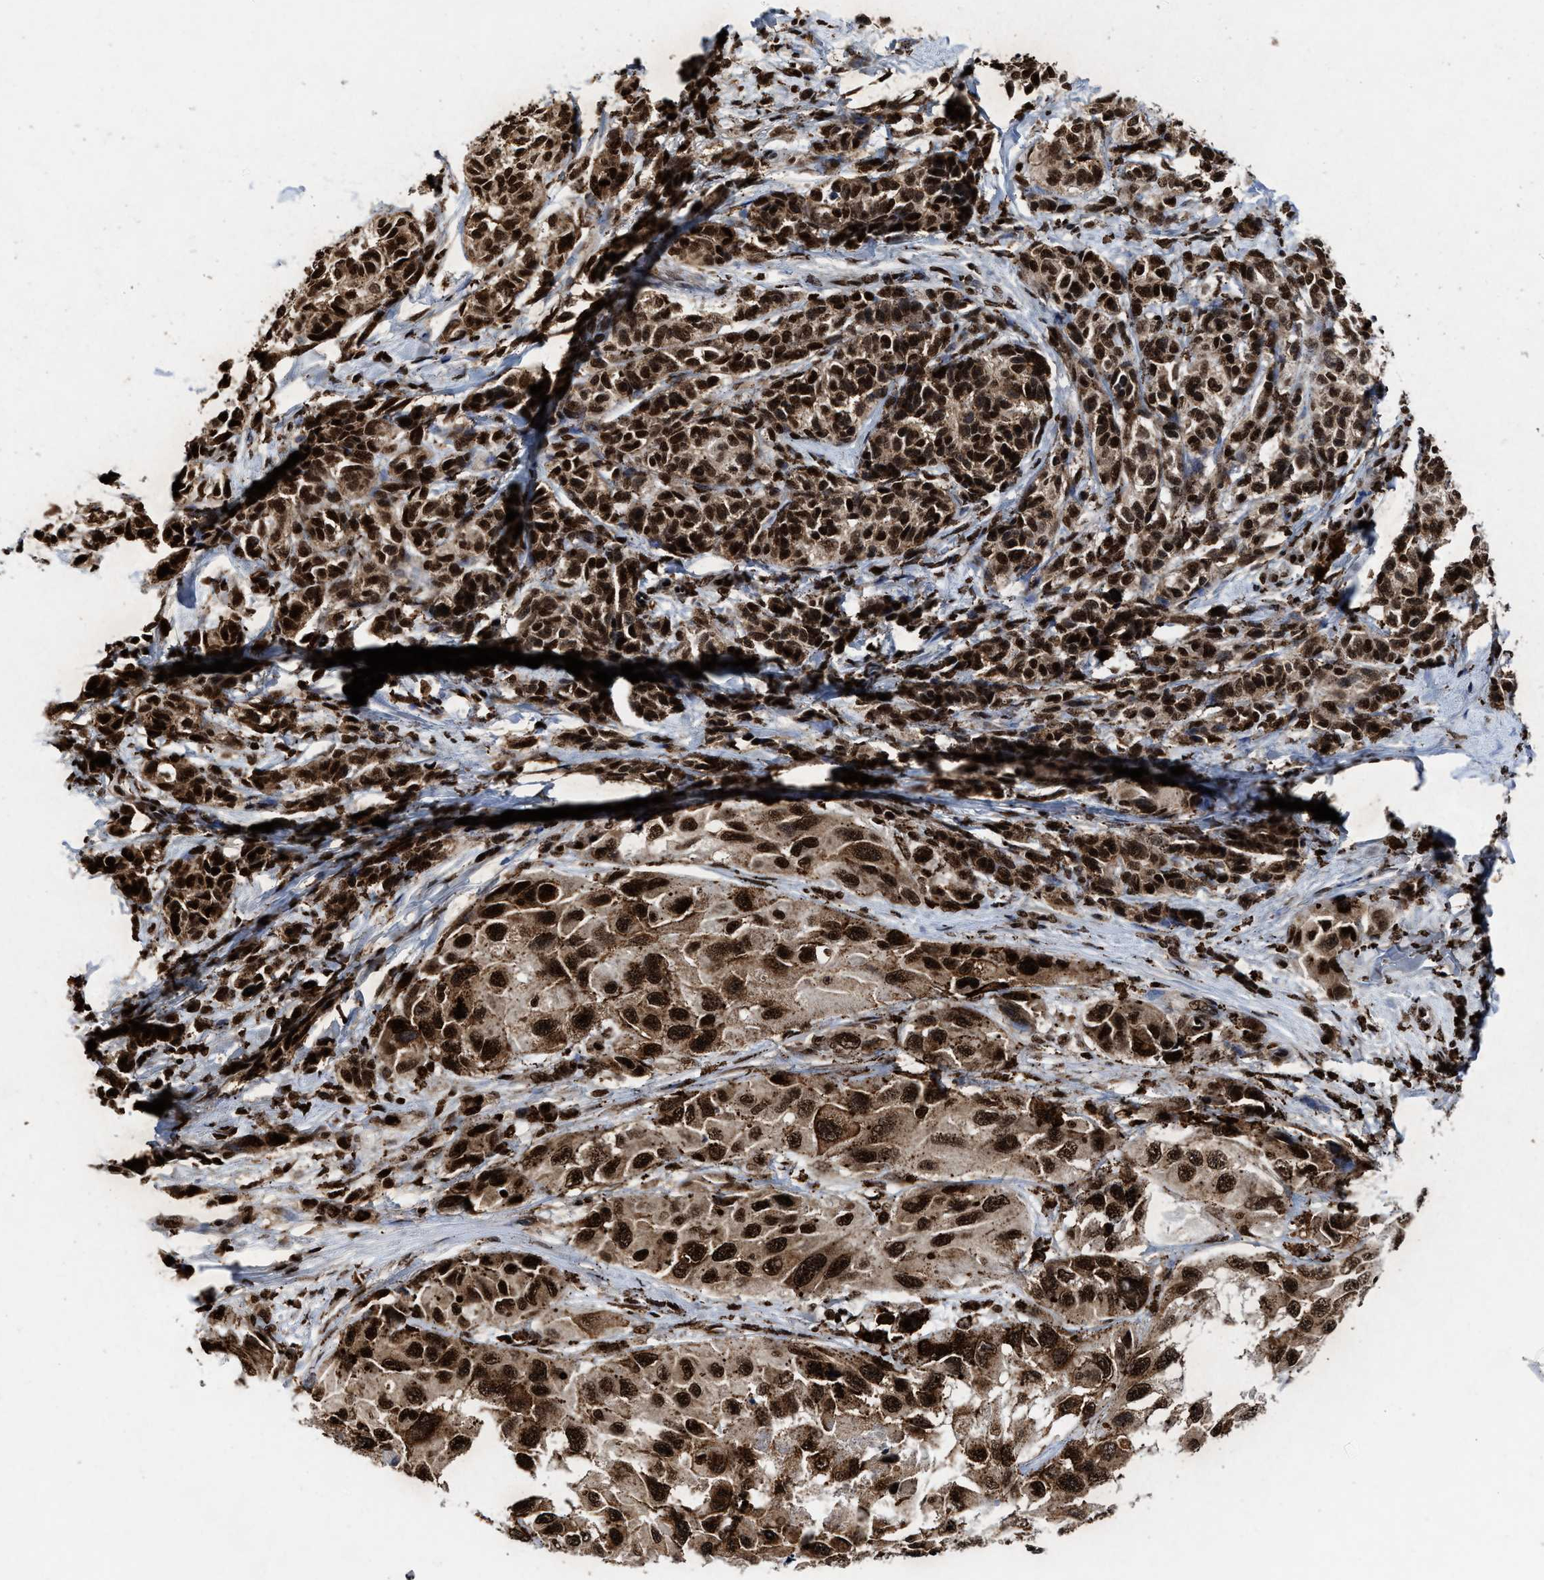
{"staining": {"intensity": "strong", "quantity": ">75%", "location": "nuclear"}, "tissue": "melanoma", "cell_type": "Tumor cells", "image_type": "cancer", "snomed": [{"axis": "morphology", "description": "Malignant melanoma, NOS"}, {"axis": "topography", "description": "Skin"}], "caption": "Brown immunohistochemical staining in melanoma reveals strong nuclear expression in about >75% of tumor cells.", "gene": "ALYREF", "patient": {"sex": "female", "age": 73}}